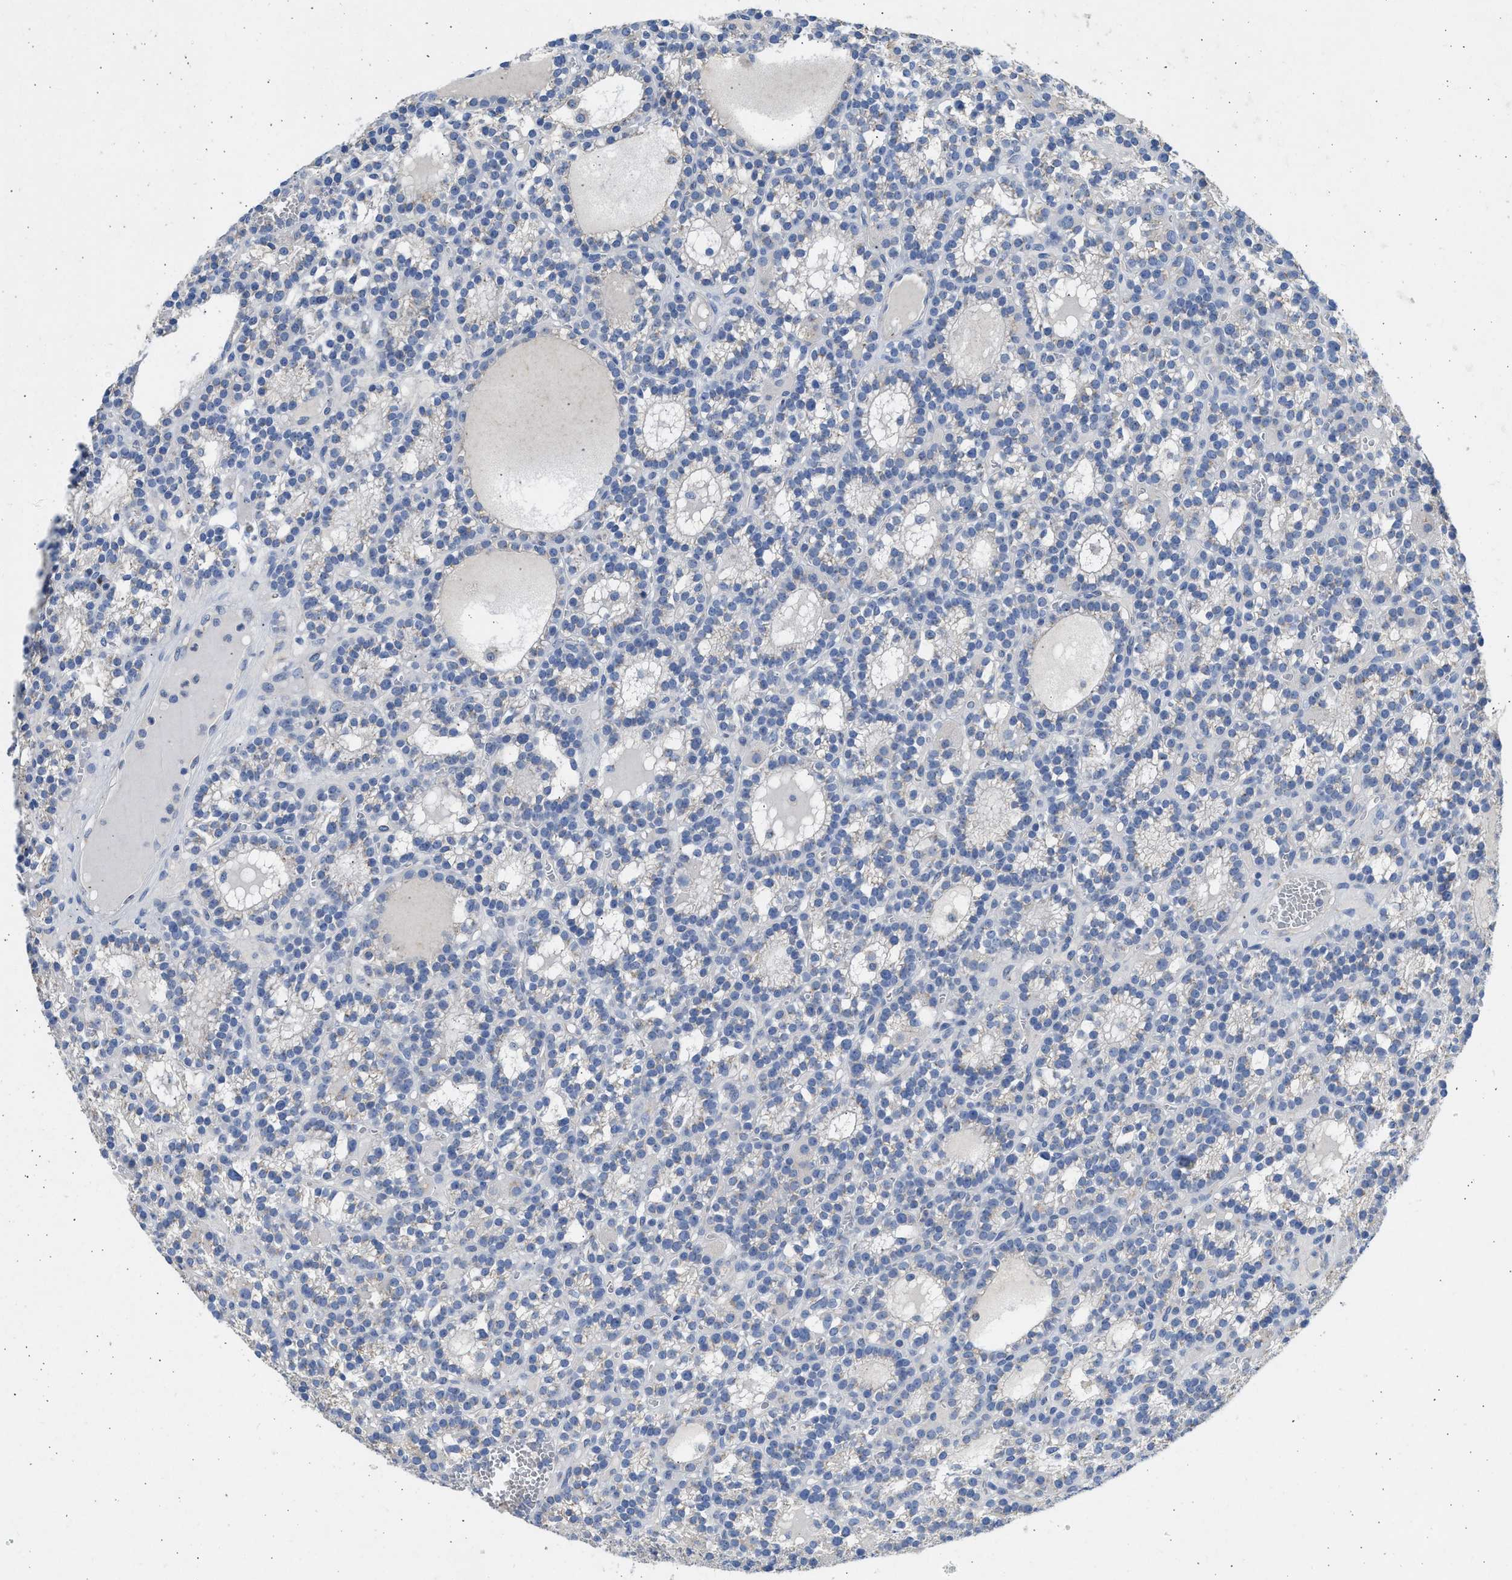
{"staining": {"intensity": "negative", "quantity": "none", "location": "none"}, "tissue": "parathyroid gland", "cell_type": "Glandular cells", "image_type": "normal", "snomed": [{"axis": "morphology", "description": "Normal tissue, NOS"}, {"axis": "morphology", "description": "Adenoma, NOS"}, {"axis": "topography", "description": "Parathyroid gland"}], "caption": "Protein analysis of benign parathyroid gland exhibits no significant staining in glandular cells. The staining is performed using DAB (3,3'-diaminobenzidine) brown chromogen with nuclei counter-stained in using hematoxylin.", "gene": "IPO8", "patient": {"sex": "female", "age": 58}}